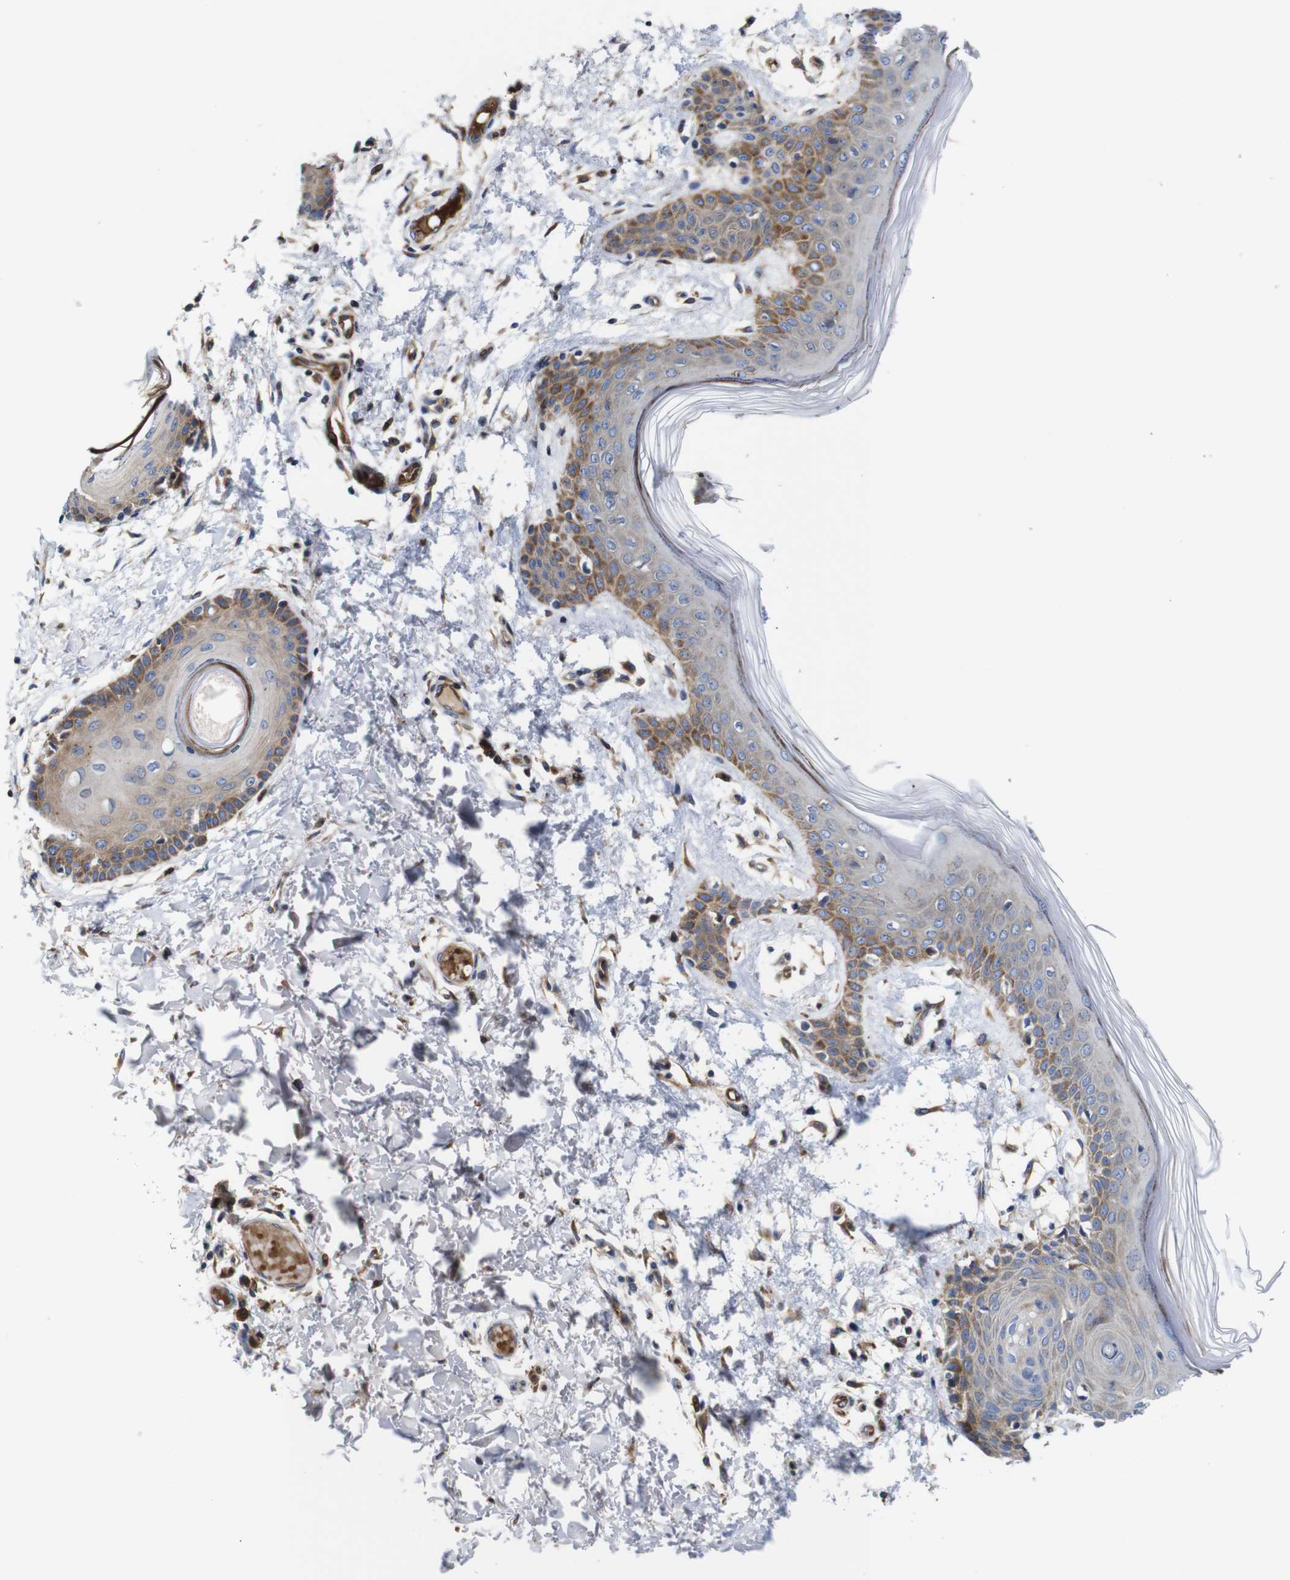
{"staining": {"intensity": "moderate", "quantity": ">75%", "location": "cytoplasmic/membranous"}, "tissue": "skin", "cell_type": "Fibroblasts", "image_type": "normal", "snomed": [{"axis": "morphology", "description": "Normal tissue, NOS"}, {"axis": "topography", "description": "Skin"}], "caption": "Moderate cytoplasmic/membranous protein expression is present in approximately >75% of fibroblasts in skin. The protein of interest is stained brown, and the nuclei are stained in blue (DAB IHC with brightfield microscopy, high magnification).", "gene": "CLCC1", "patient": {"sex": "male", "age": 53}}